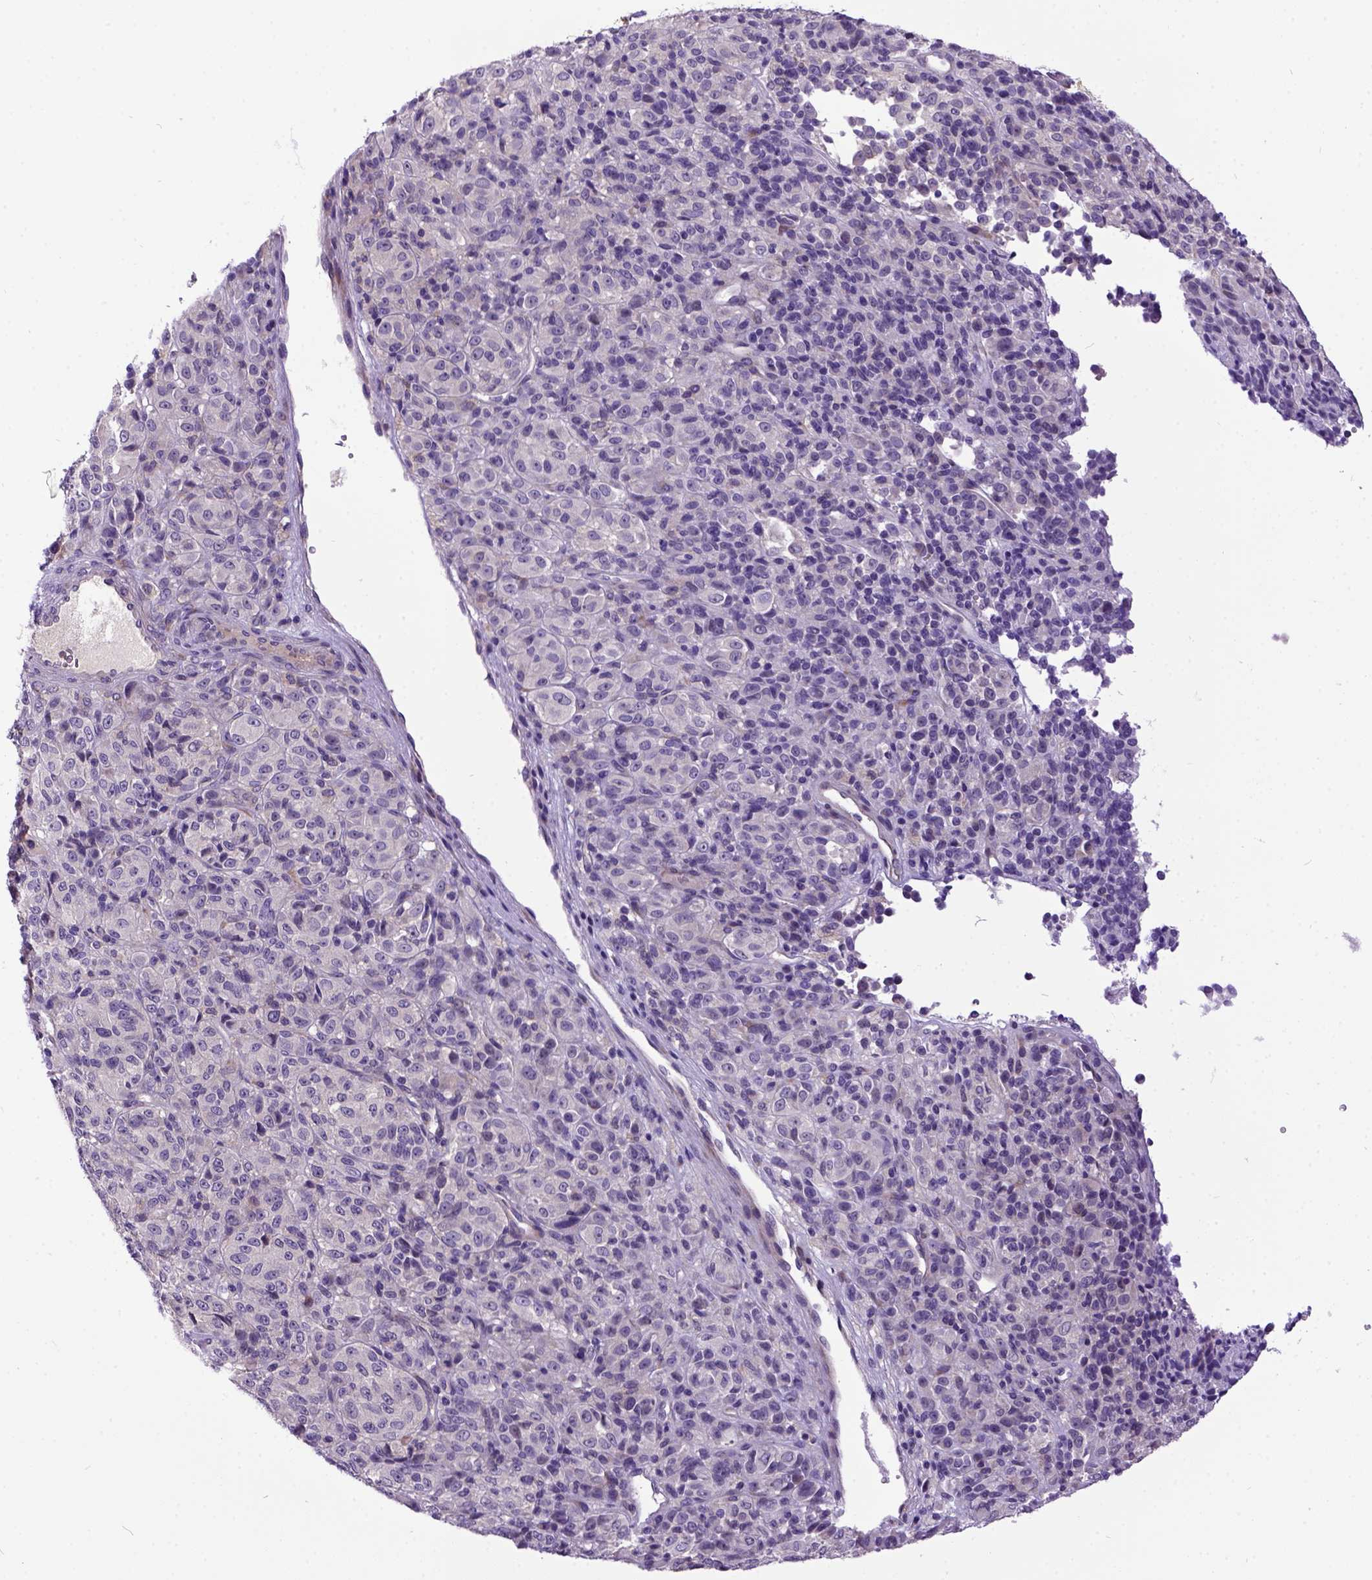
{"staining": {"intensity": "negative", "quantity": "none", "location": "none"}, "tissue": "melanoma", "cell_type": "Tumor cells", "image_type": "cancer", "snomed": [{"axis": "morphology", "description": "Malignant melanoma, Metastatic site"}, {"axis": "topography", "description": "Brain"}], "caption": "Tumor cells show no significant staining in melanoma. The staining was performed using DAB to visualize the protein expression in brown, while the nuclei were stained in blue with hematoxylin (Magnification: 20x).", "gene": "NEK5", "patient": {"sex": "female", "age": 56}}